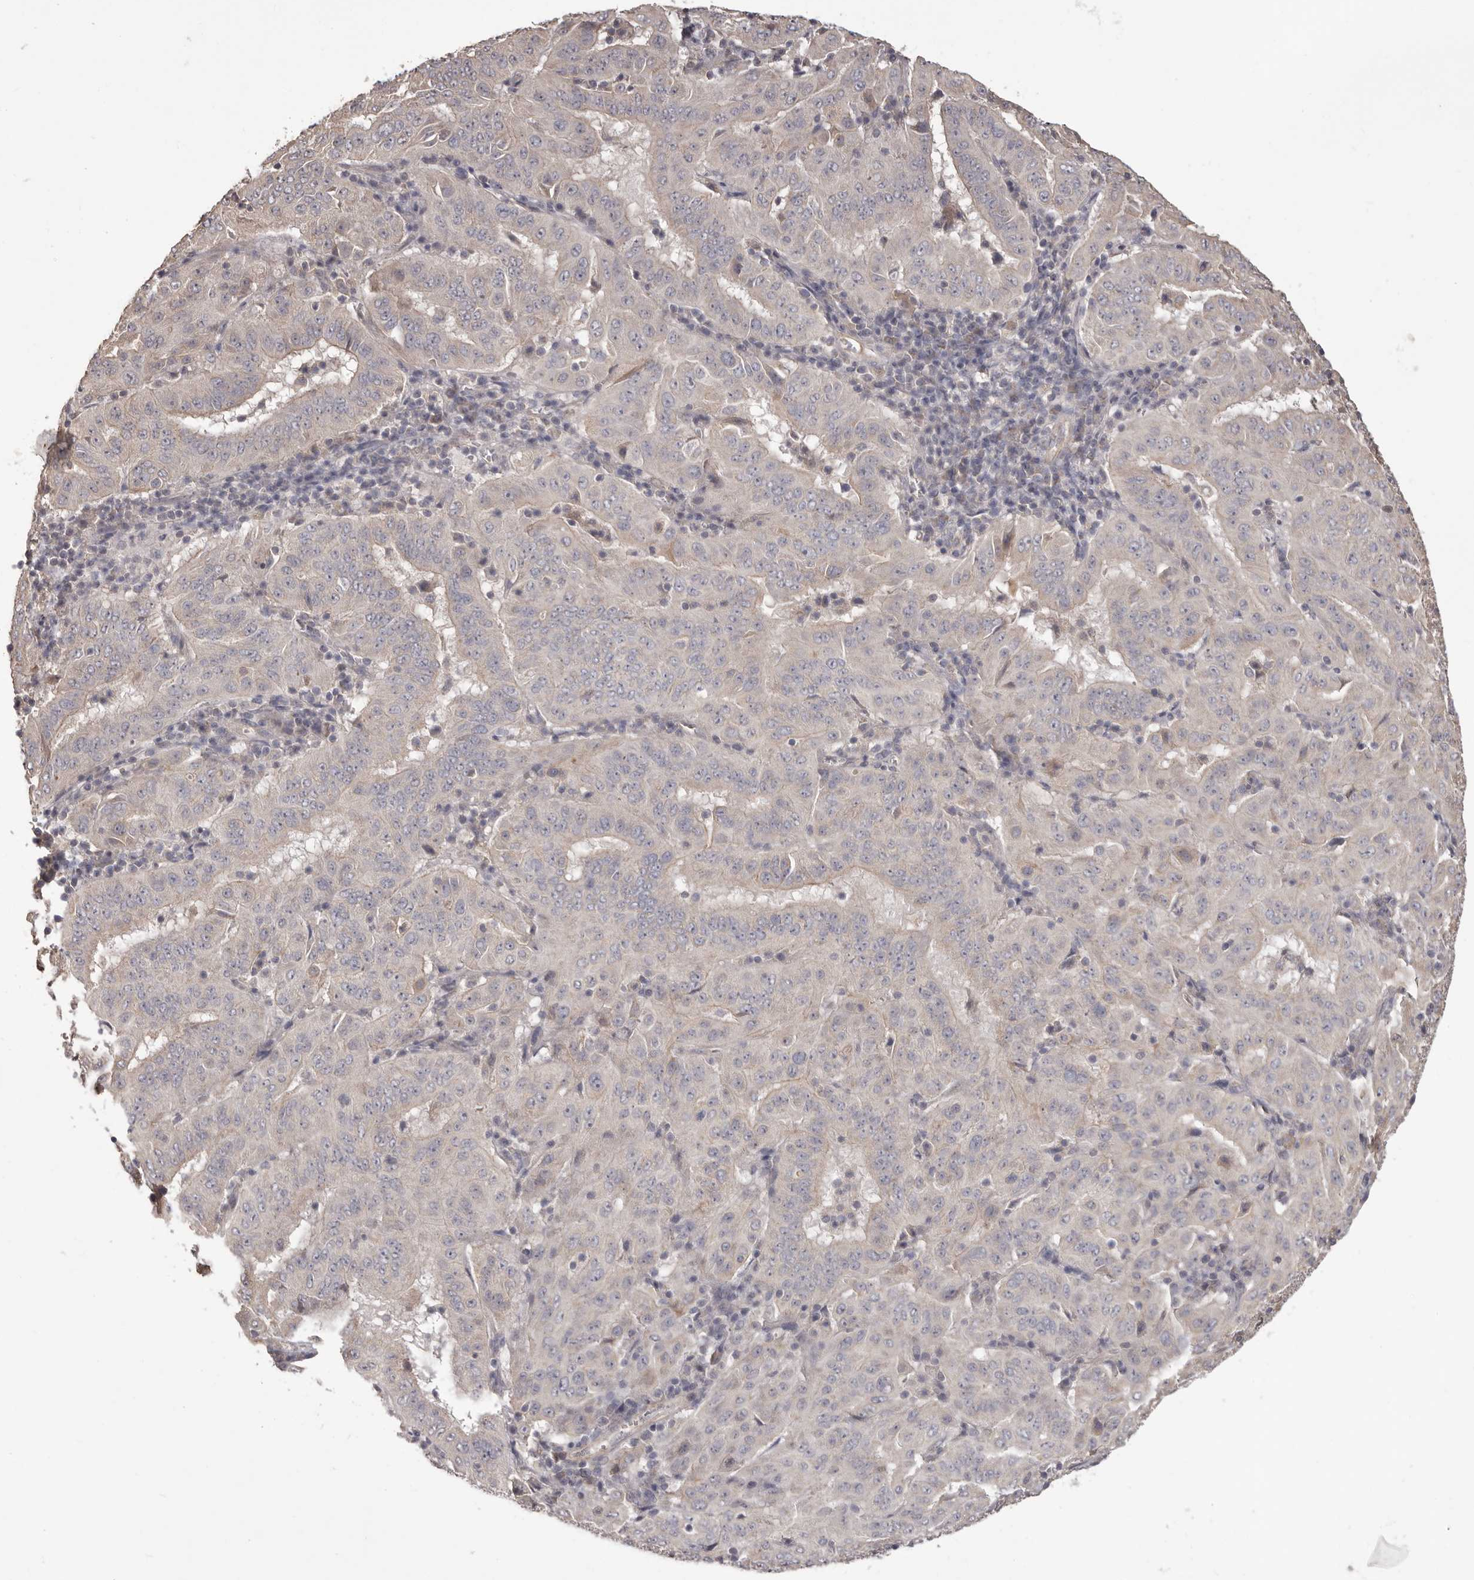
{"staining": {"intensity": "negative", "quantity": "none", "location": "none"}, "tissue": "pancreatic cancer", "cell_type": "Tumor cells", "image_type": "cancer", "snomed": [{"axis": "morphology", "description": "Adenocarcinoma, NOS"}, {"axis": "topography", "description": "Pancreas"}], "caption": "Pancreatic cancer was stained to show a protein in brown. There is no significant expression in tumor cells. (DAB (3,3'-diaminobenzidine) IHC with hematoxylin counter stain).", "gene": "HRH1", "patient": {"sex": "male", "age": 63}}